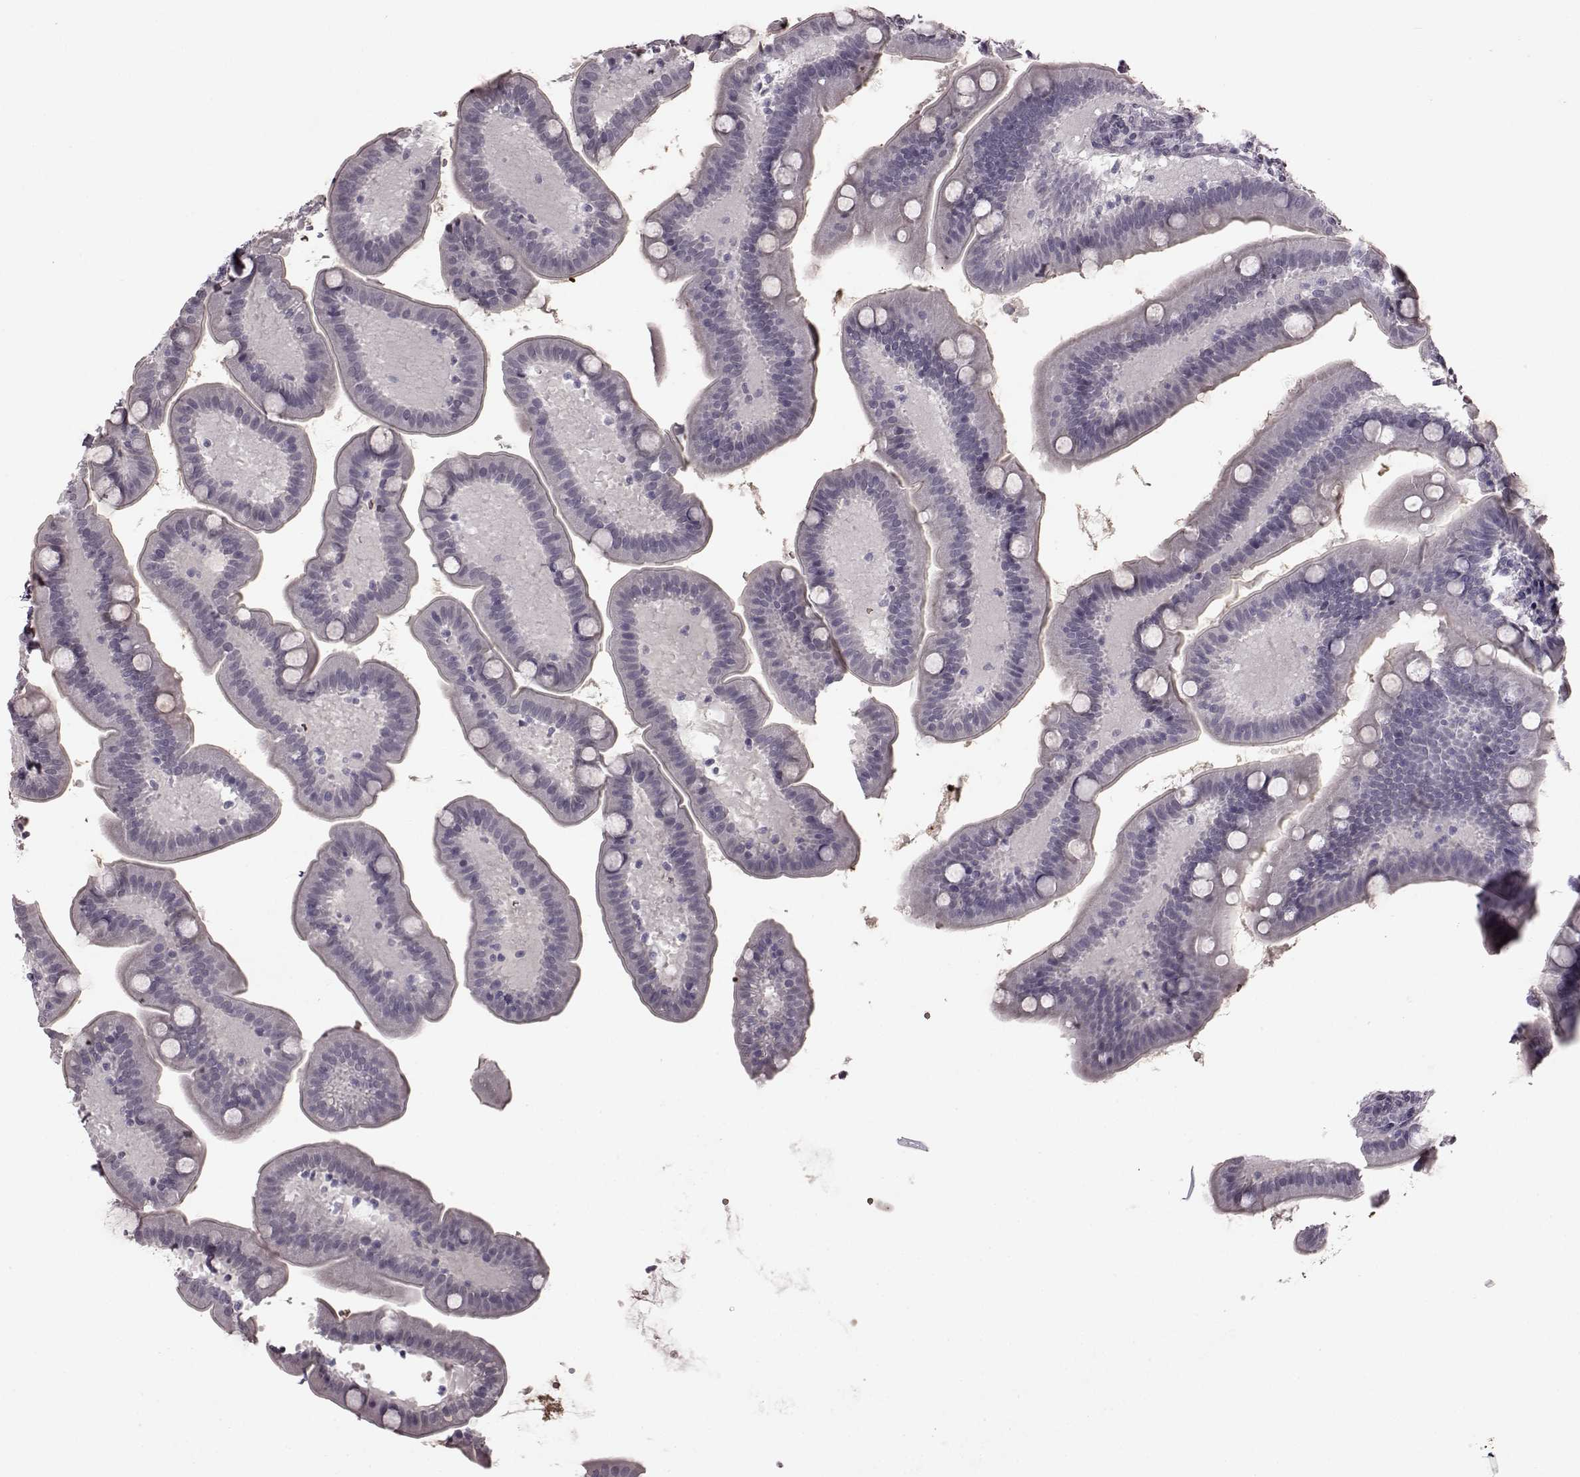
{"staining": {"intensity": "negative", "quantity": "none", "location": "none"}, "tissue": "small intestine", "cell_type": "Glandular cells", "image_type": "normal", "snomed": [{"axis": "morphology", "description": "Normal tissue, NOS"}, {"axis": "topography", "description": "Small intestine"}], "caption": "Immunohistochemistry (IHC) micrograph of unremarkable human small intestine stained for a protein (brown), which demonstrates no positivity in glandular cells. (Stains: DAB (3,3'-diaminobenzidine) IHC with hematoxylin counter stain, Microscopy: brightfield microscopy at high magnification).", "gene": "PROP1", "patient": {"sex": "male", "age": 66}}